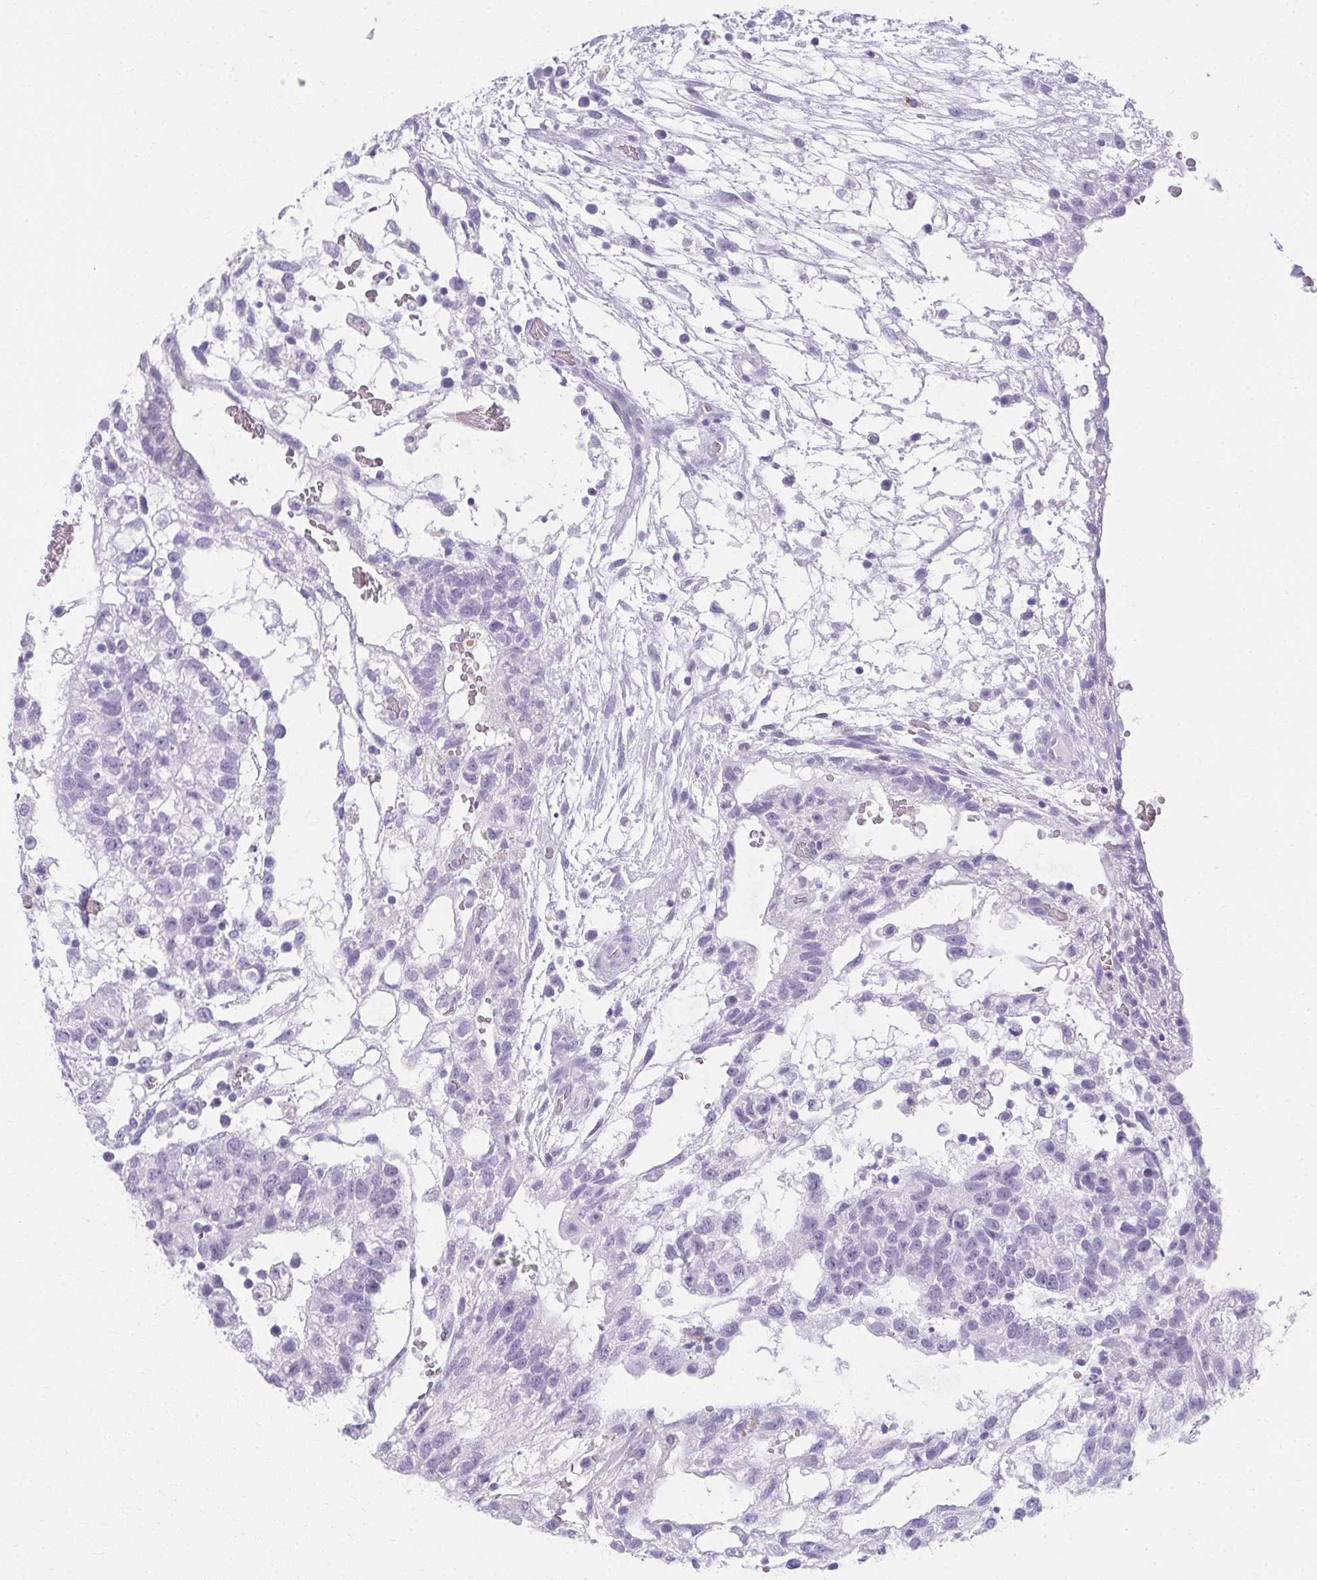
{"staining": {"intensity": "negative", "quantity": "none", "location": "none"}, "tissue": "testis cancer", "cell_type": "Tumor cells", "image_type": "cancer", "snomed": [{"axis": "morphology", "description": "Normal tissue, NOS"}, {"axis": "morphology", "description": "Carcinoma, Embryonal, NOS"}, {"axis": "topography", "description": "Testis"}], "caption": "Tumor cells are negative for brown protein staining in testis embryonal carcinoma.", "gene": "MOBP", "patient": {"sex": "male", "age": 32}}